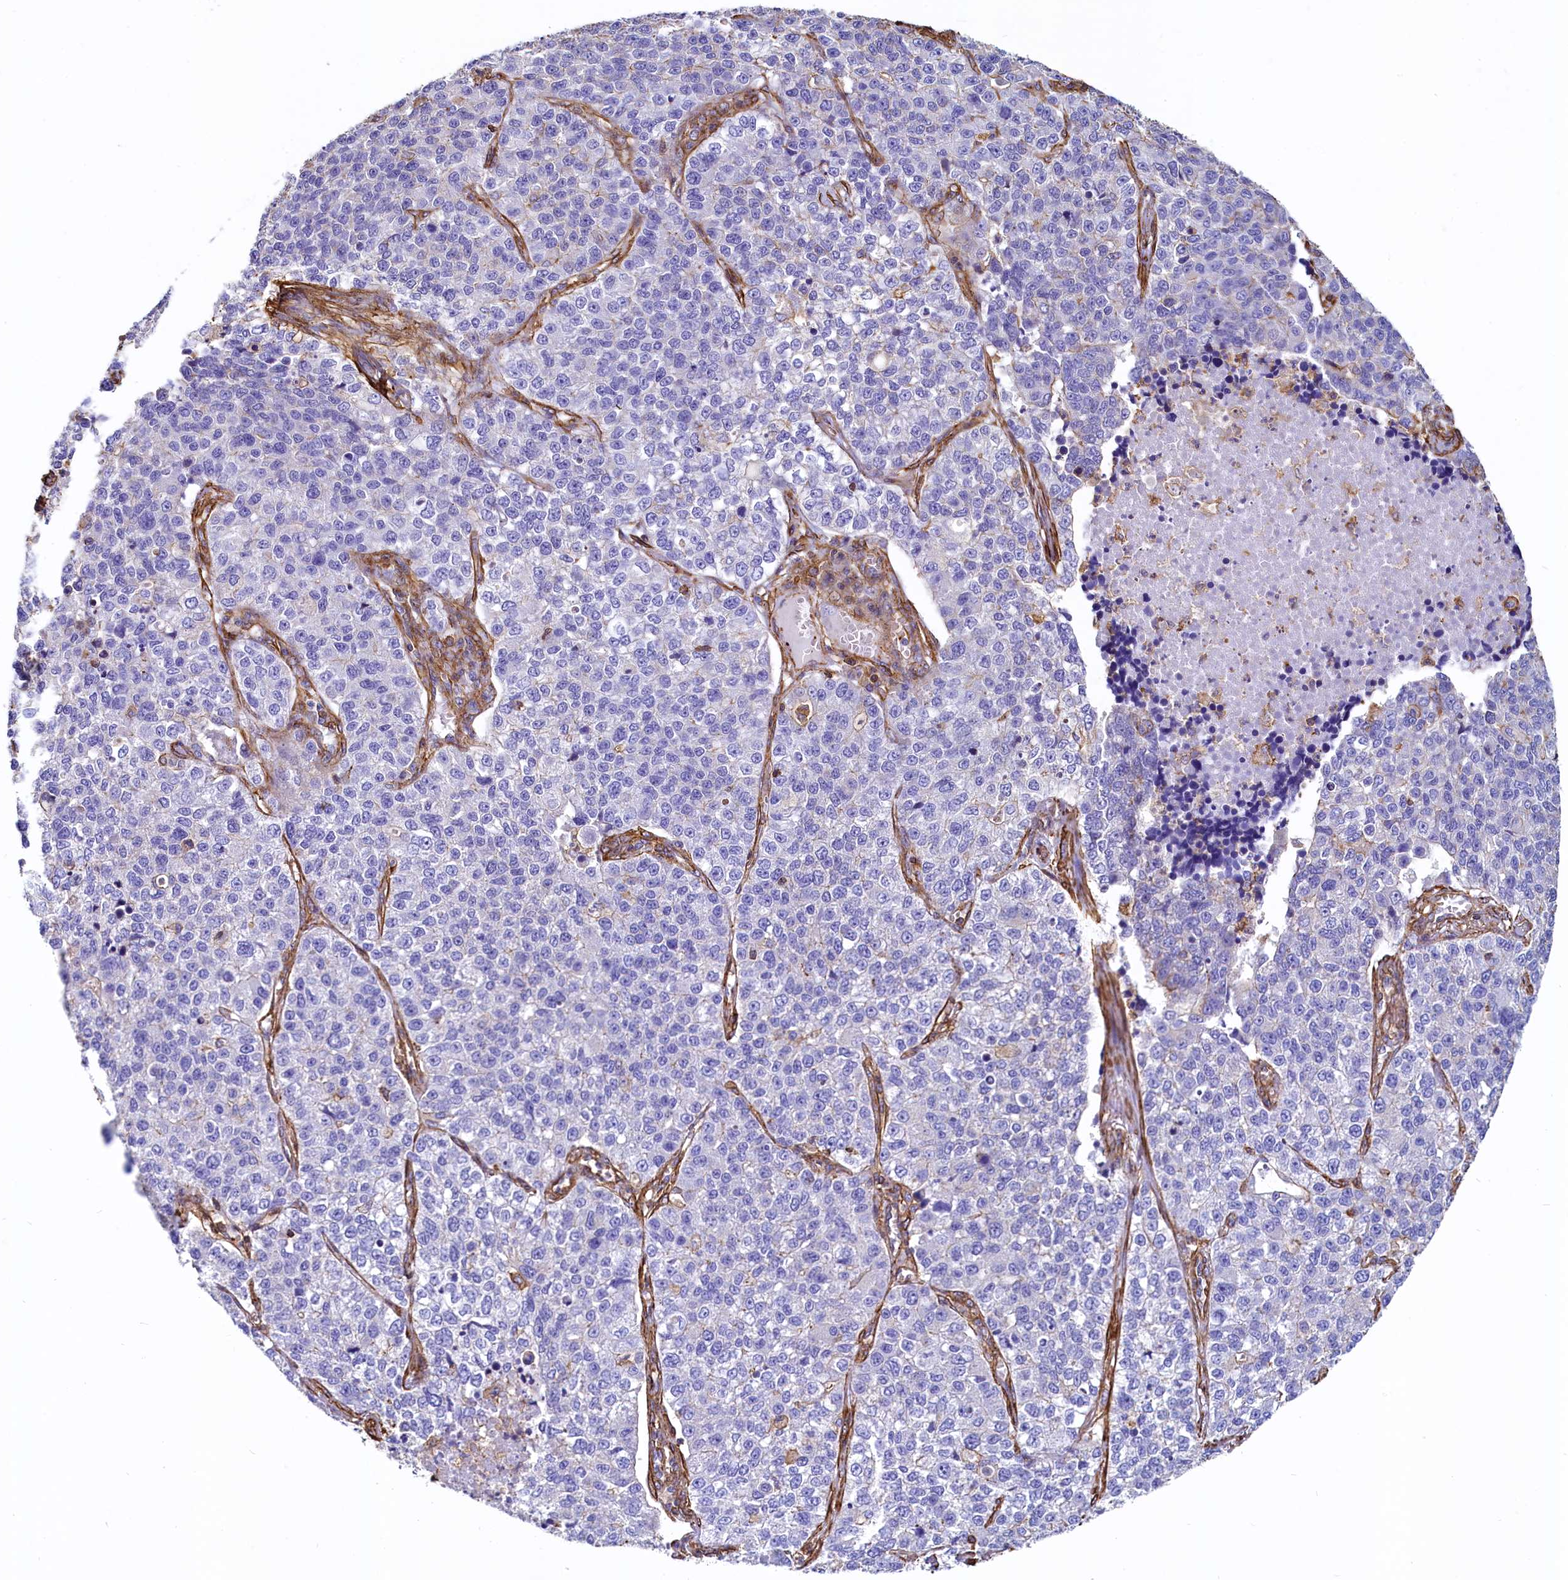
{"staining": {"intensity": "negative", "quantity": "none", "location": "none"}, "tissue": "lung cancer", "cell_type": "Tumor cells", "image_type": "cancer", "snomed": [{"axis": "morphology", "description": "Adenocarcinoma, NOS"}, {"axis": "topography", "description": "Lung"}], "caption": "DAB immunohistochemical staining of human lung adenocarcinoma reveals no significant positivity in tumor cells.", "gene": "THBS1", "patient": {"sex": "male", "age": 49}}